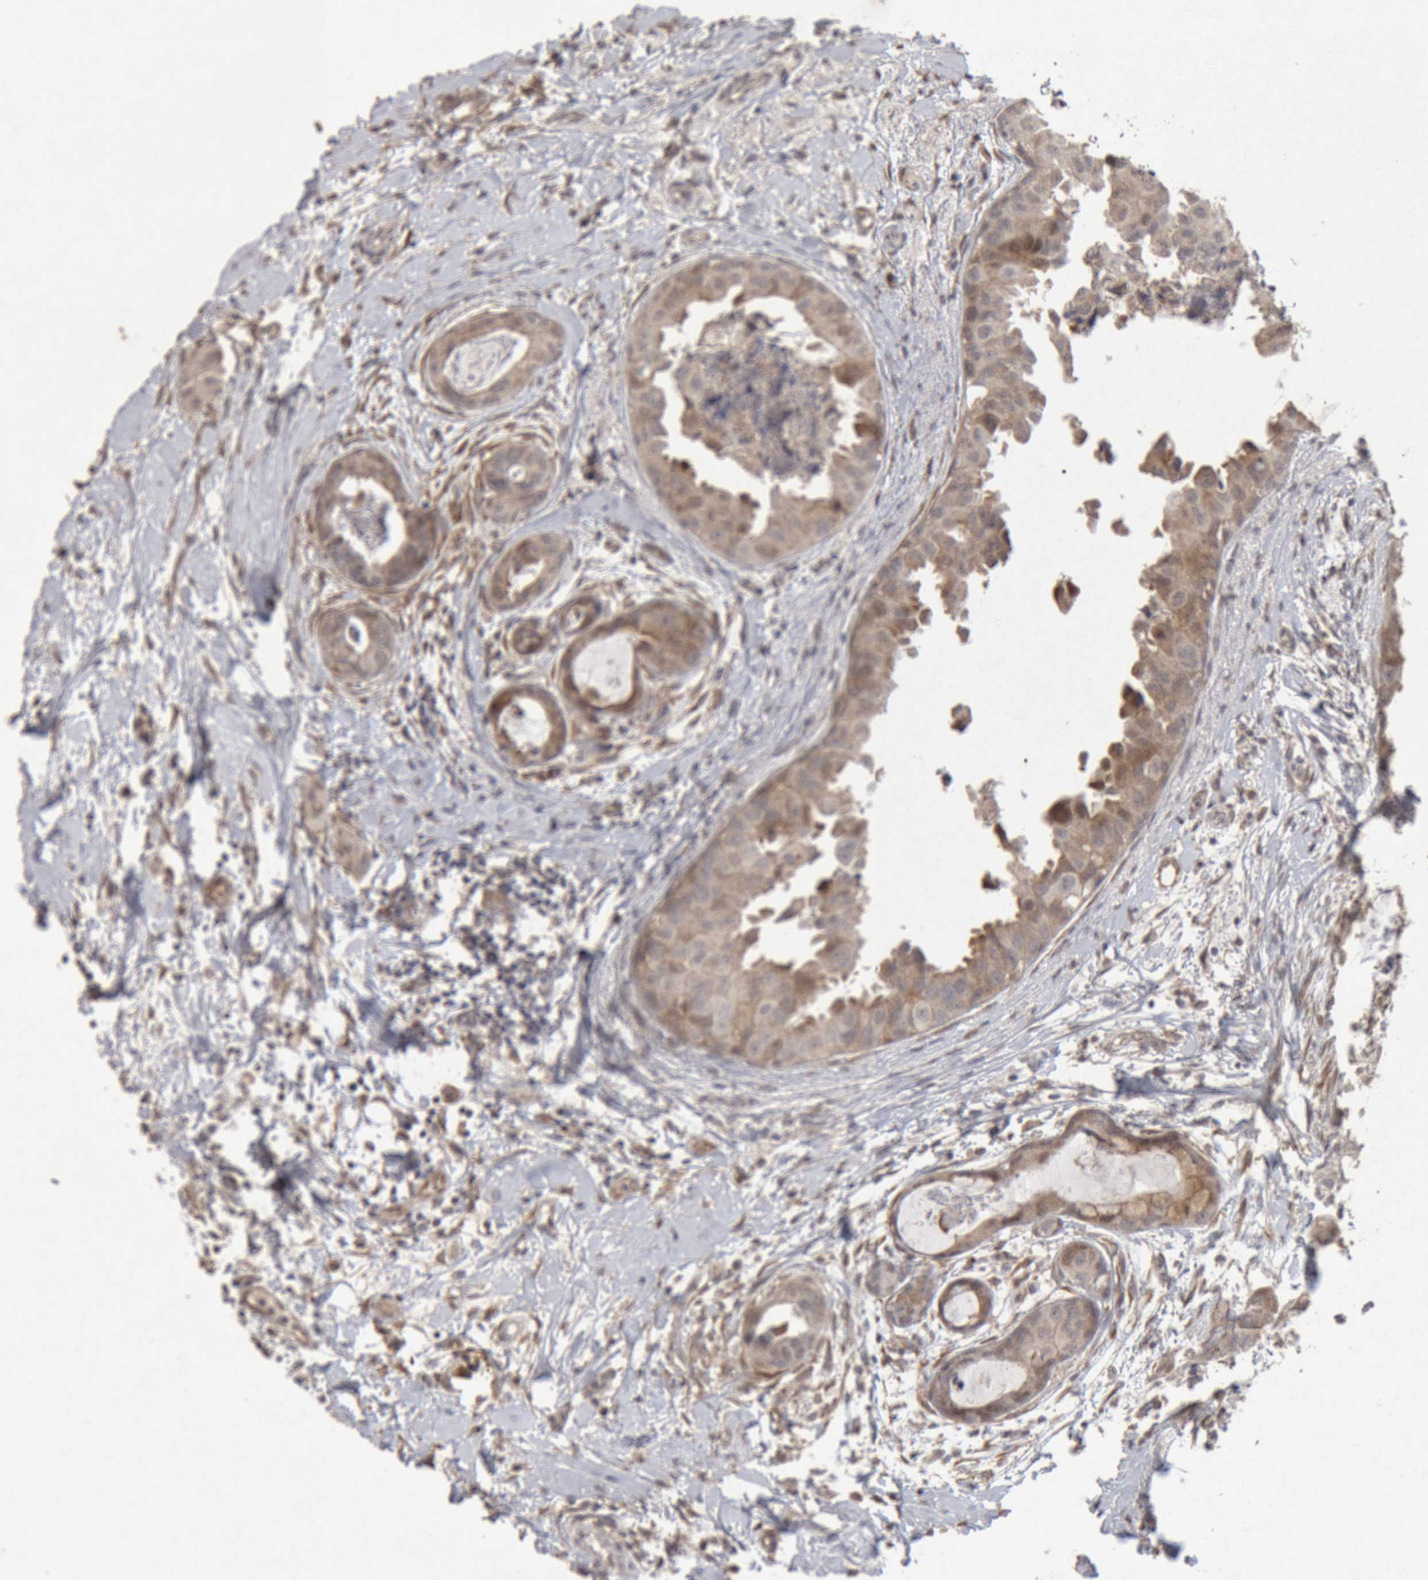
{"staining": {"intensity": "weak", "quantity": "25%-75%", "location": "cytoplasmic/membranous"}, "tissue": "breast cancer", "cell_type": "Tumor cells", "image_type": "cancer", "snomed": [{"axis": "morphology", "description": "Duct carcinoma"}, {"axis": "topography", "description": "Breast"}], "caption": "There is low levels of weak cytoplasmic/membranous expression in tumor cells of breast intraductal carcinoma, as demonstrated by immunohistochemical staining (brown color).", "gene": "MEP1A", "patient": {"sex": "female", "age": 40}}